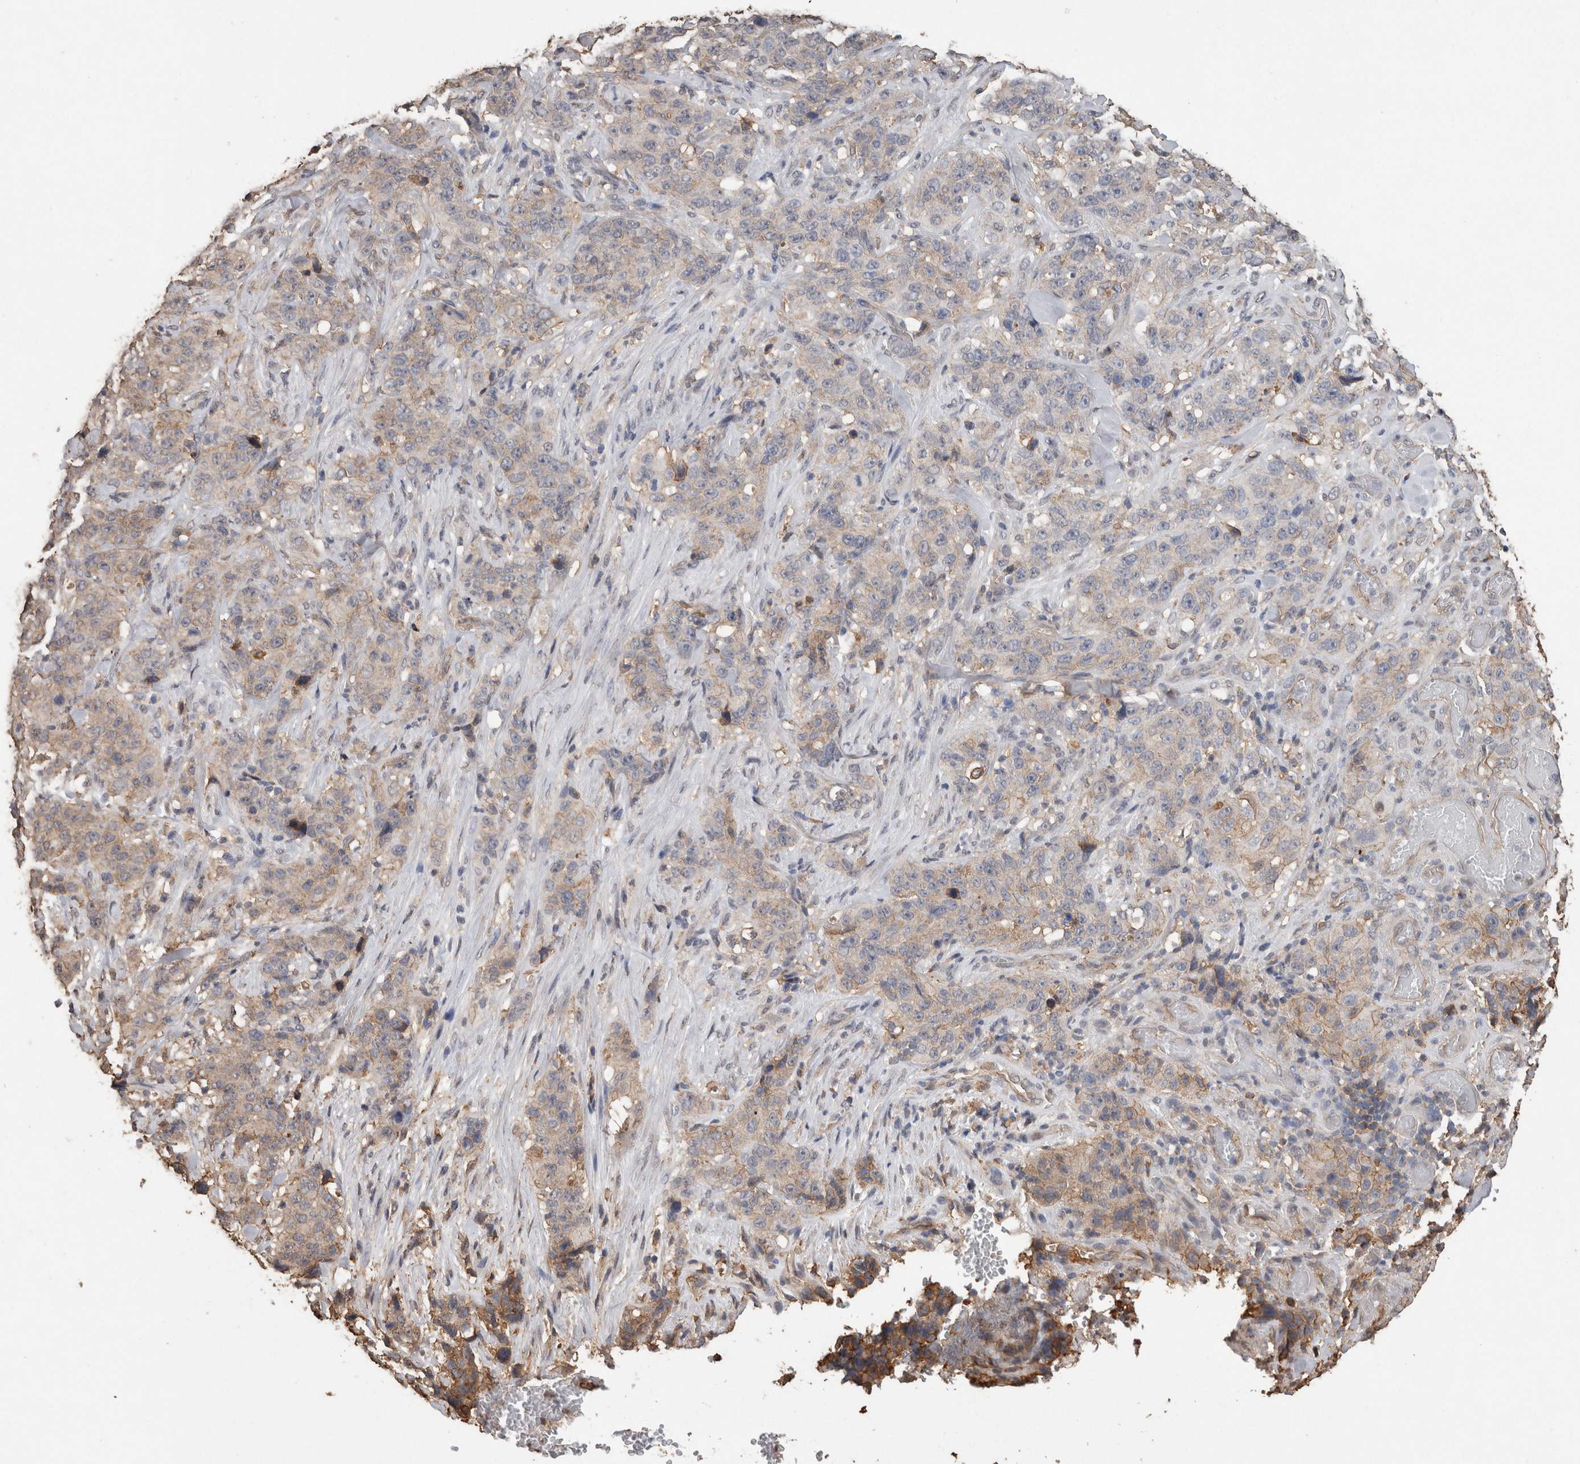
{"staining": {"intensity": "weak", "quantity": "<25%", "location": "cytoplasmic/membranous"}, "tissue": "stomach cancer", "cell_type": "Tumor cells", "image_type": "cancer", "snomed": [{"axis": "morphology", "description": "Adenocarcinoma, NOS"}, {"axis": "topography", "description": "Stomach"}], "caption": "A high-resolution image shows IHC staining of stomach adenocarcinoma, which reveals no significant expression in tumor cells. The staining was performed using DAB (3,3'-diaminobenzidine) to visualize the protein expression in brown, while the nuclei were stained in blue with hematoxylin (Magnification: 20x).", "gene": "S100A10", "patient": {"sex": "male", "age": 48}}